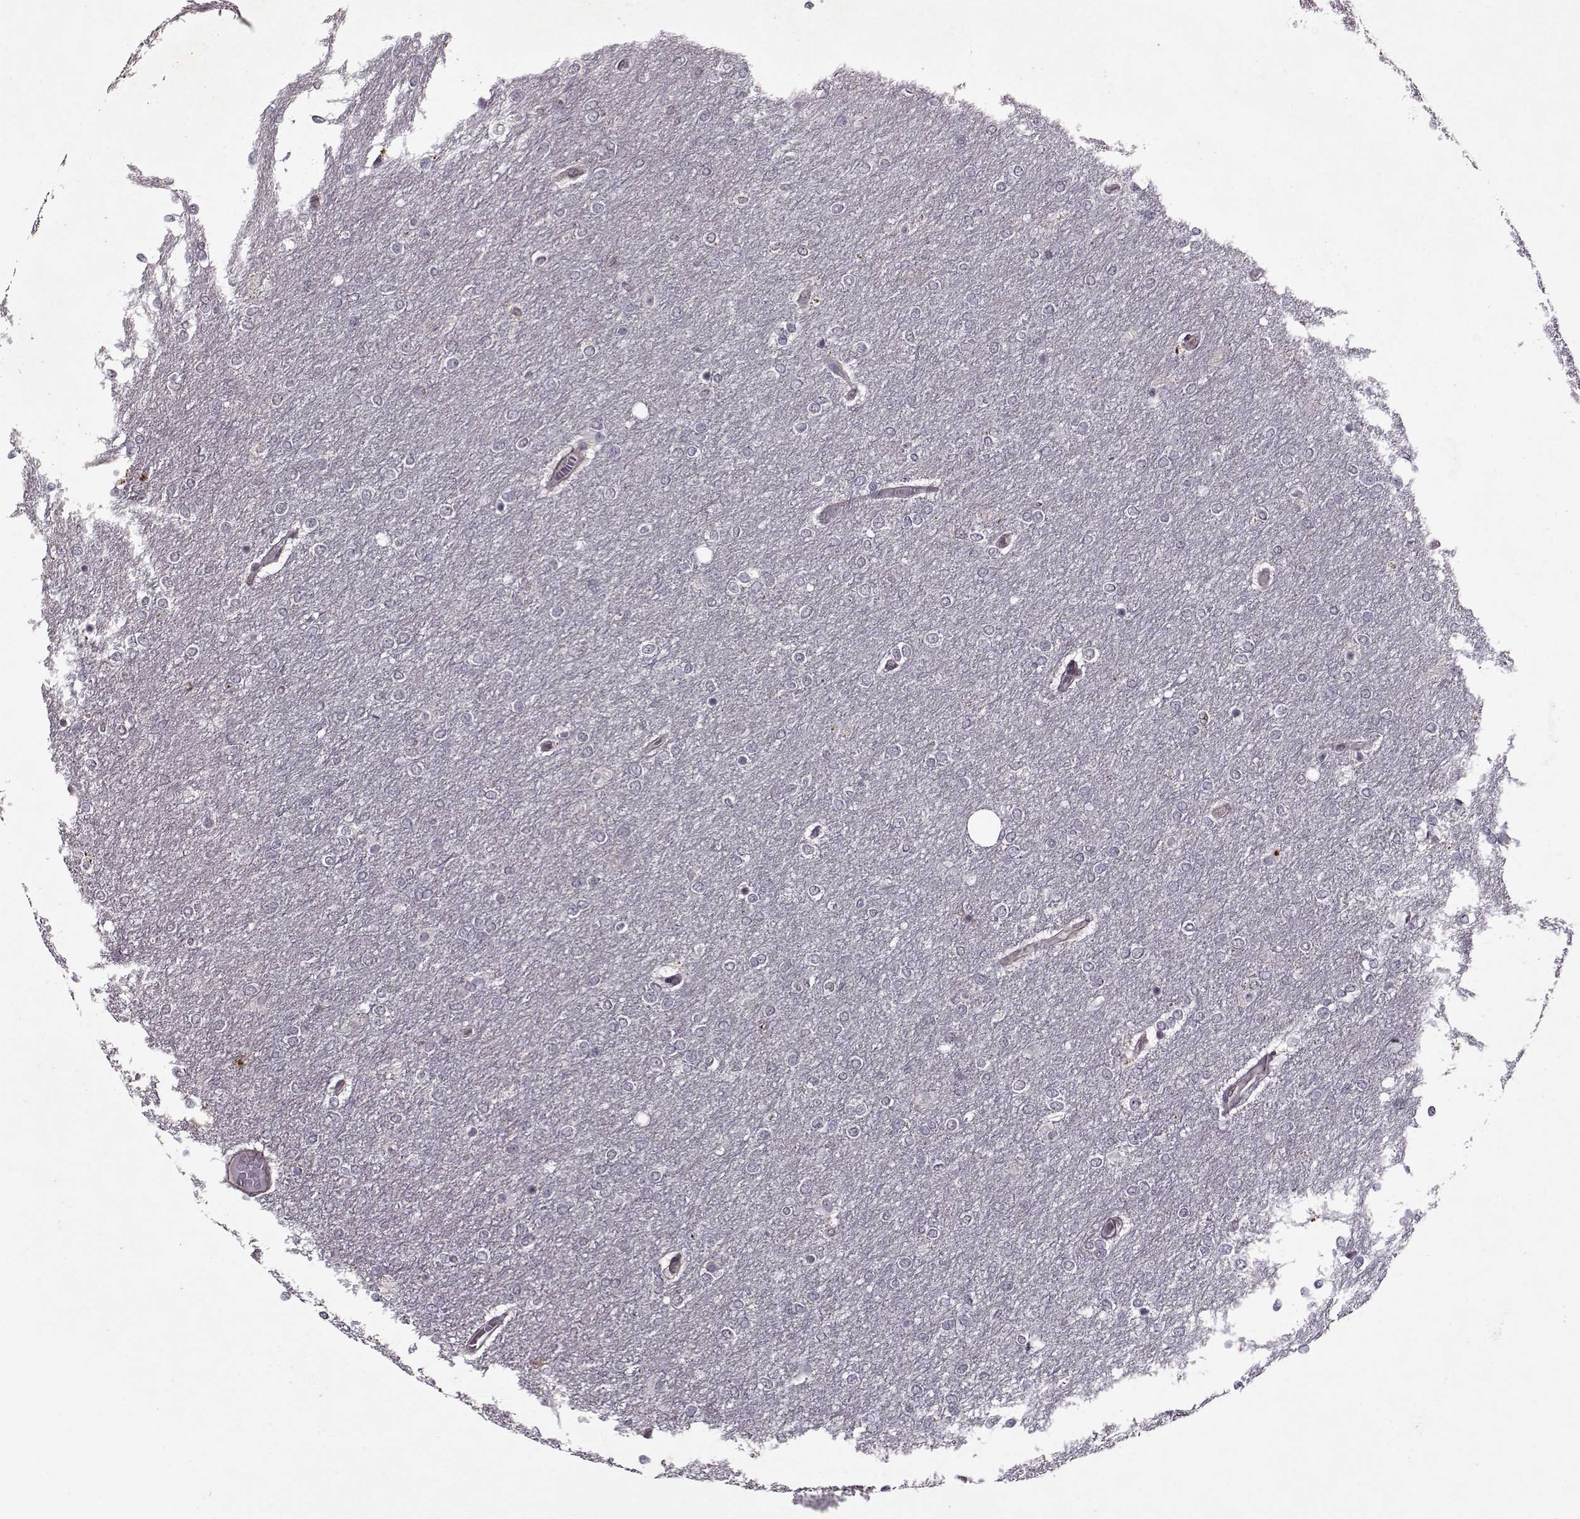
{"staining": {"intensity": "negative", "quantity": "none", "location": "none"}, "tissue": "glioma", "cell_type": "Tumor cells", "image_type": "cancer", "snomed": [{"axis": "morphology", "description": "Glioma, malignant, High grade"}, {"axis": "topography", "description": "Brain"}], "caption": "Tumor cells show no significant protein staining in malignant glioma (high-grade).", "gene": "KRT9", "patient": {"sex": "female", "age": 61}}